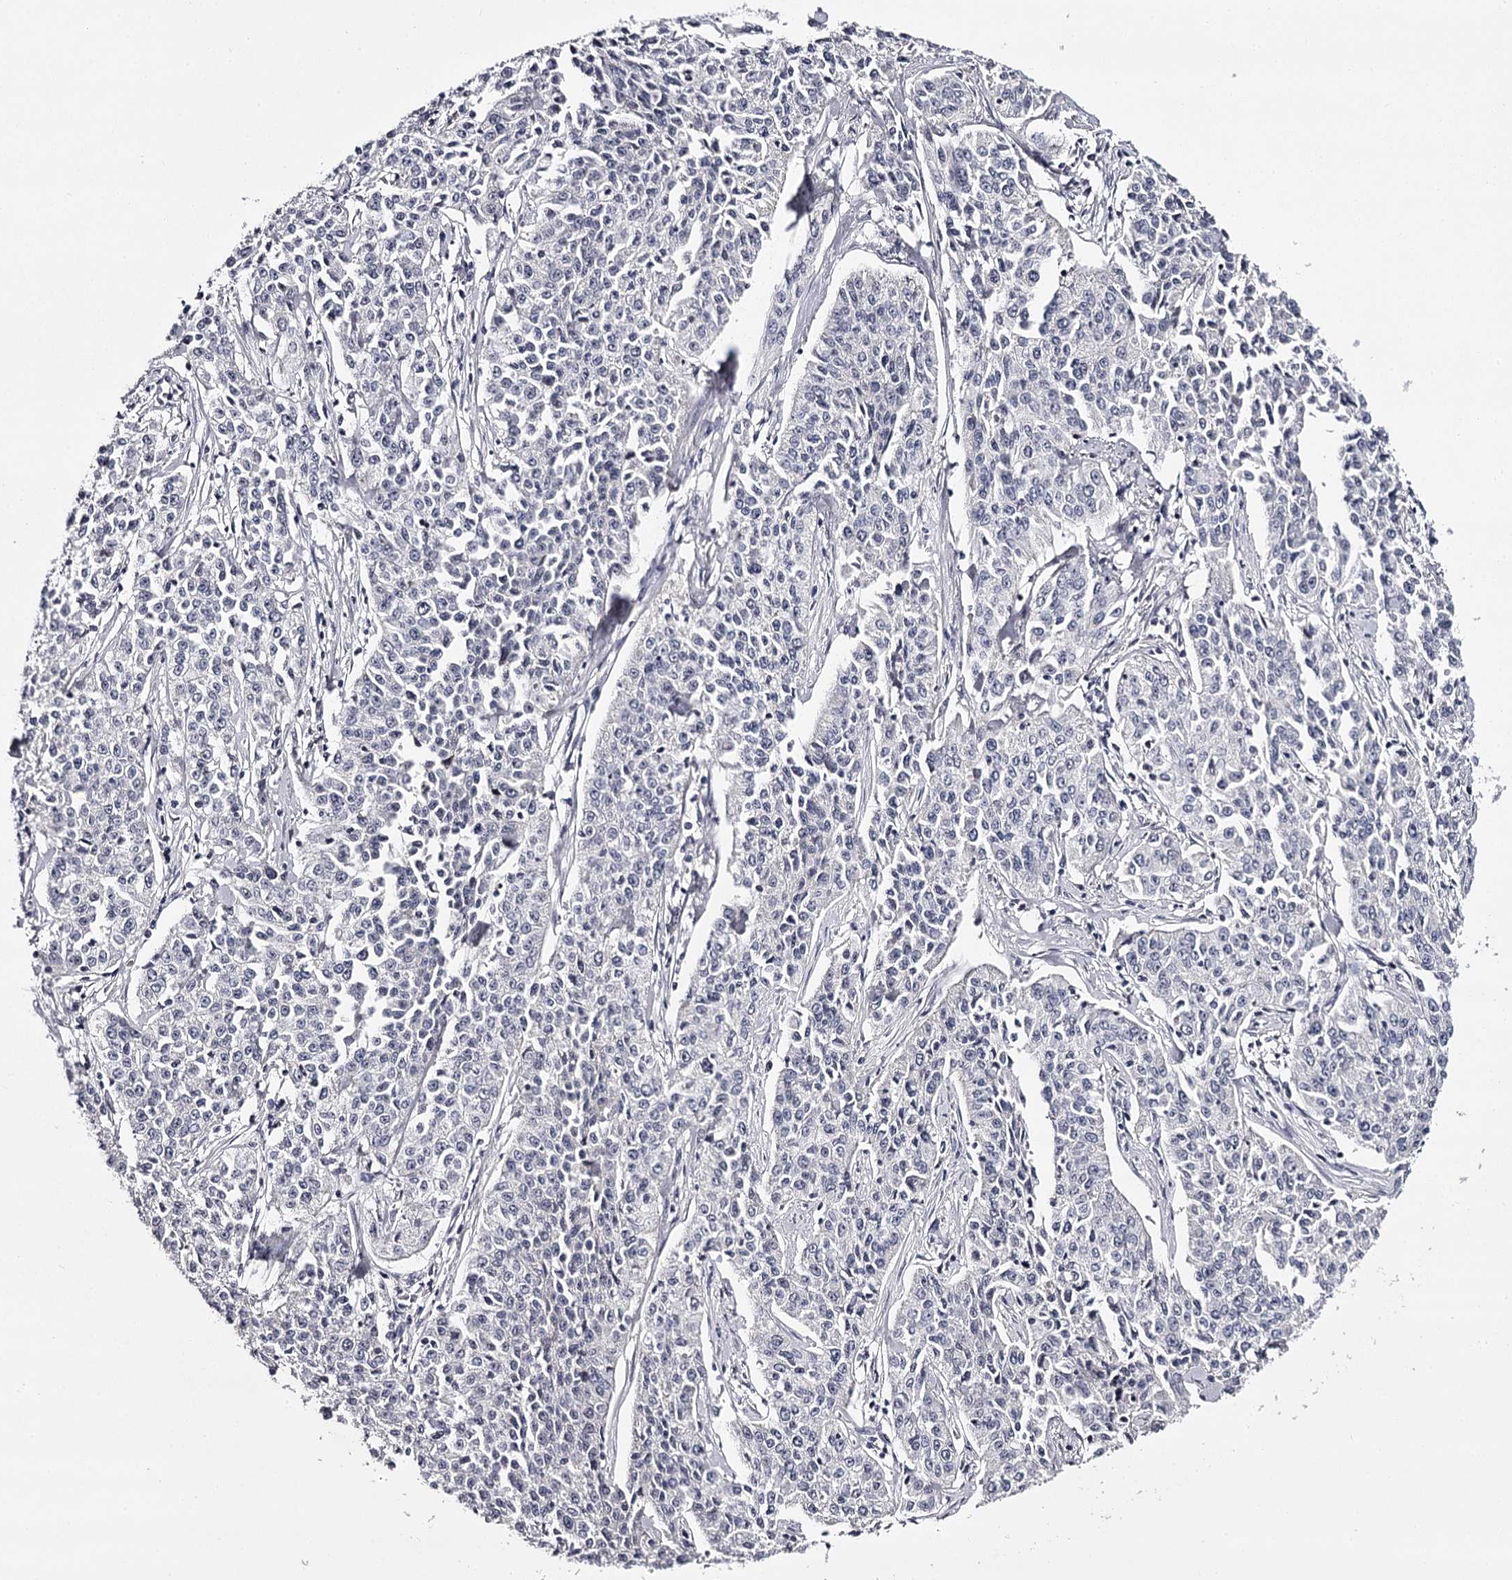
{"staining": {"intensity": "negative", "quantity": "none", "location": "none"}, "tissue": "cervical cancer", "cell_type": "Tumor cells", "image_type": "cancer", "snomed": [{"axis": "morphology", "description": "Squamous cell carcinoma, NOS"}, {"axis": "topography", "description": "Cervix"}], "caption": "Cervical cancer was stained to show a protein in brown. There is no significant expression in tumor cells. Brightfield microscopy of immunohistochemistry (IHC) stained with DAB (brown) and hematoxylin (blue), captured at high magnification.", "gene": "RASSF6", "patient": {"sex": "female", "age": 35}}